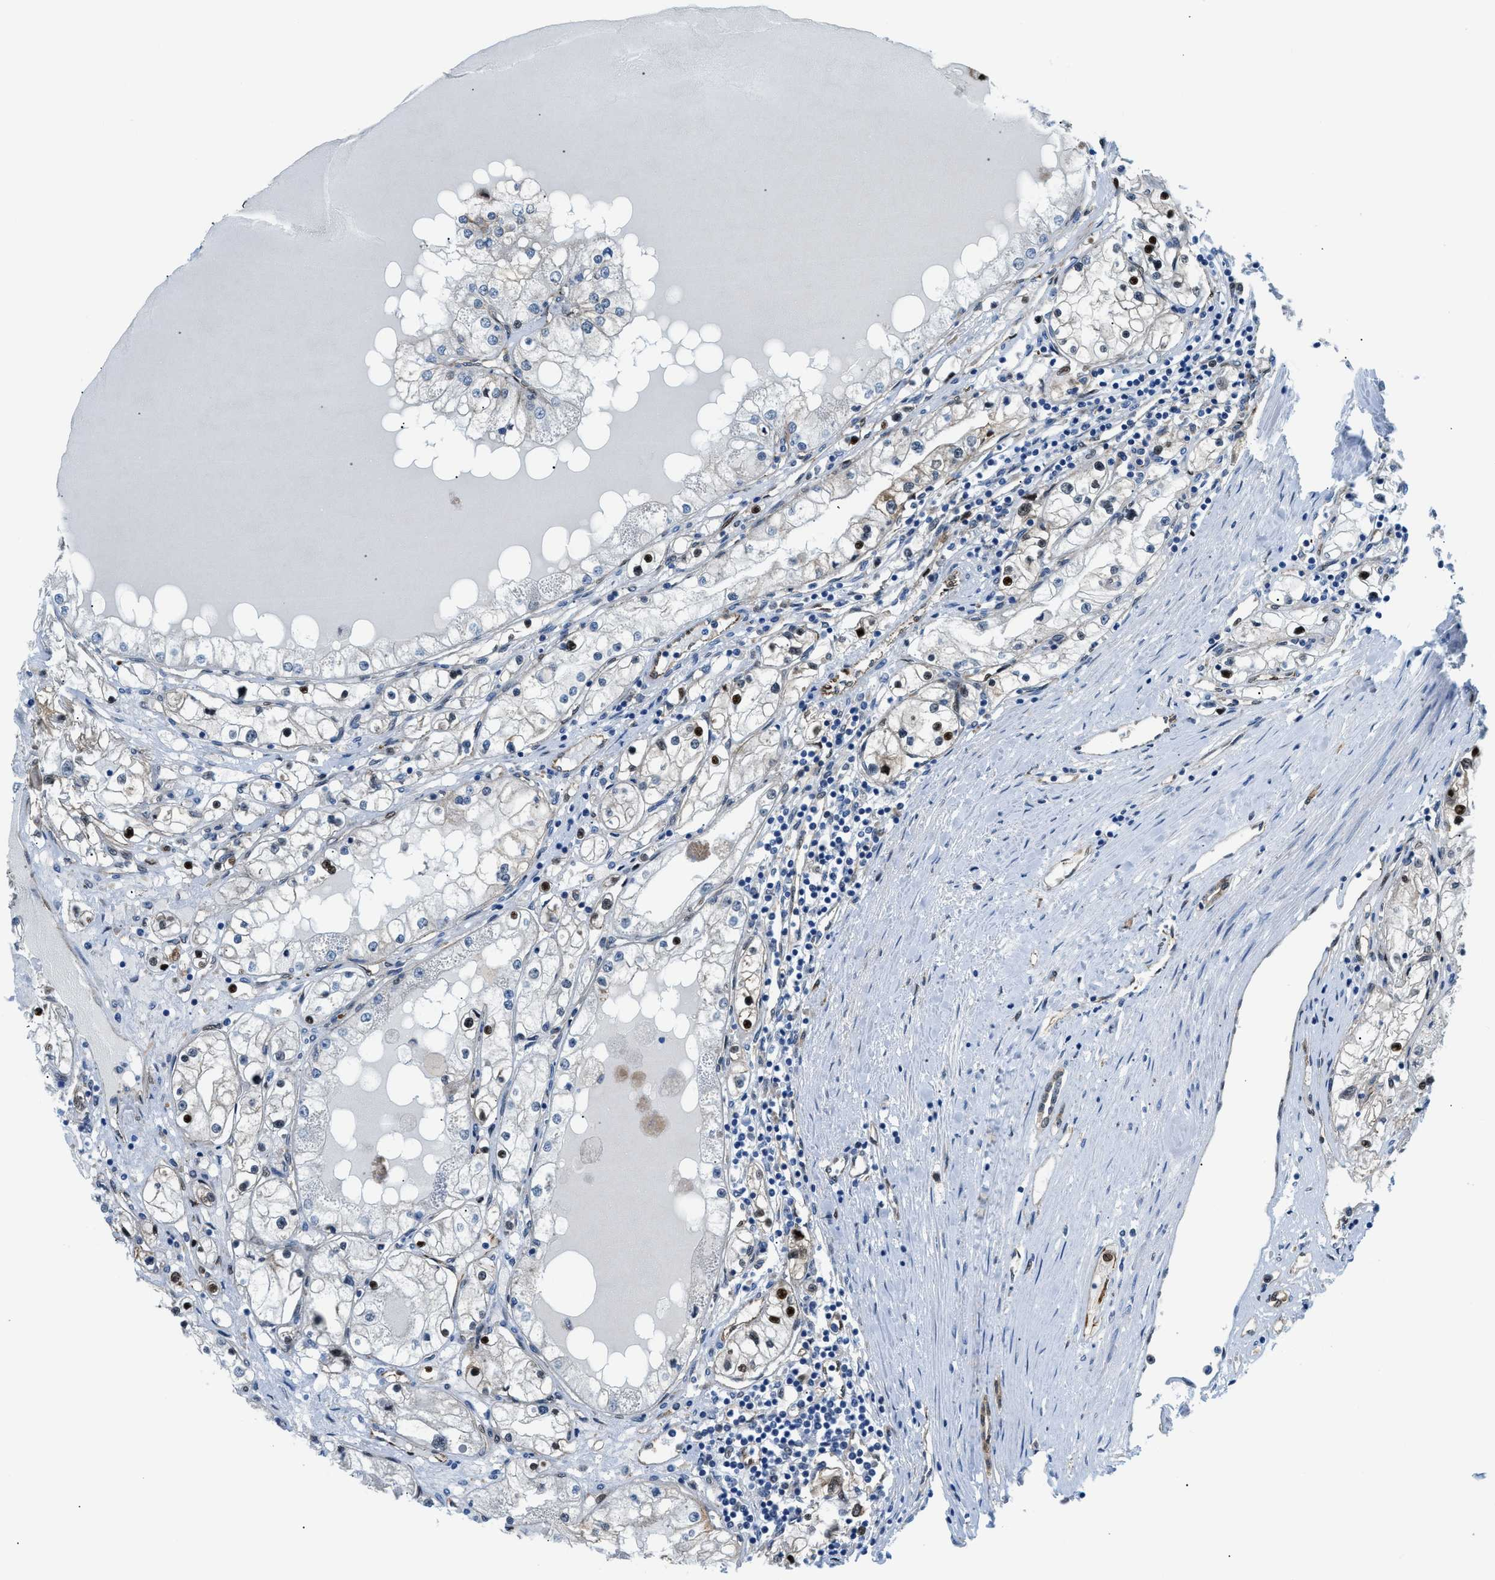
{"staining": {"intensity": "negative", "quantity": "none", "location": "none"}, "tissue": "renal cancer", "cell_type": "Tumor cells", "image_type": "cancer", "snomed": [{"axis": "morphology", "description": "Adenocarcinoma, NOS"}, {"axis": "topography", "description": "Kidney"}], "caption": "This is an immunohistochemistry (IHC) image of renal cancer (adenocarcinoma). There is no staining in tumor cells.", "gene": "YWHAE", "patient": {"sex": "male", "age": 68}}